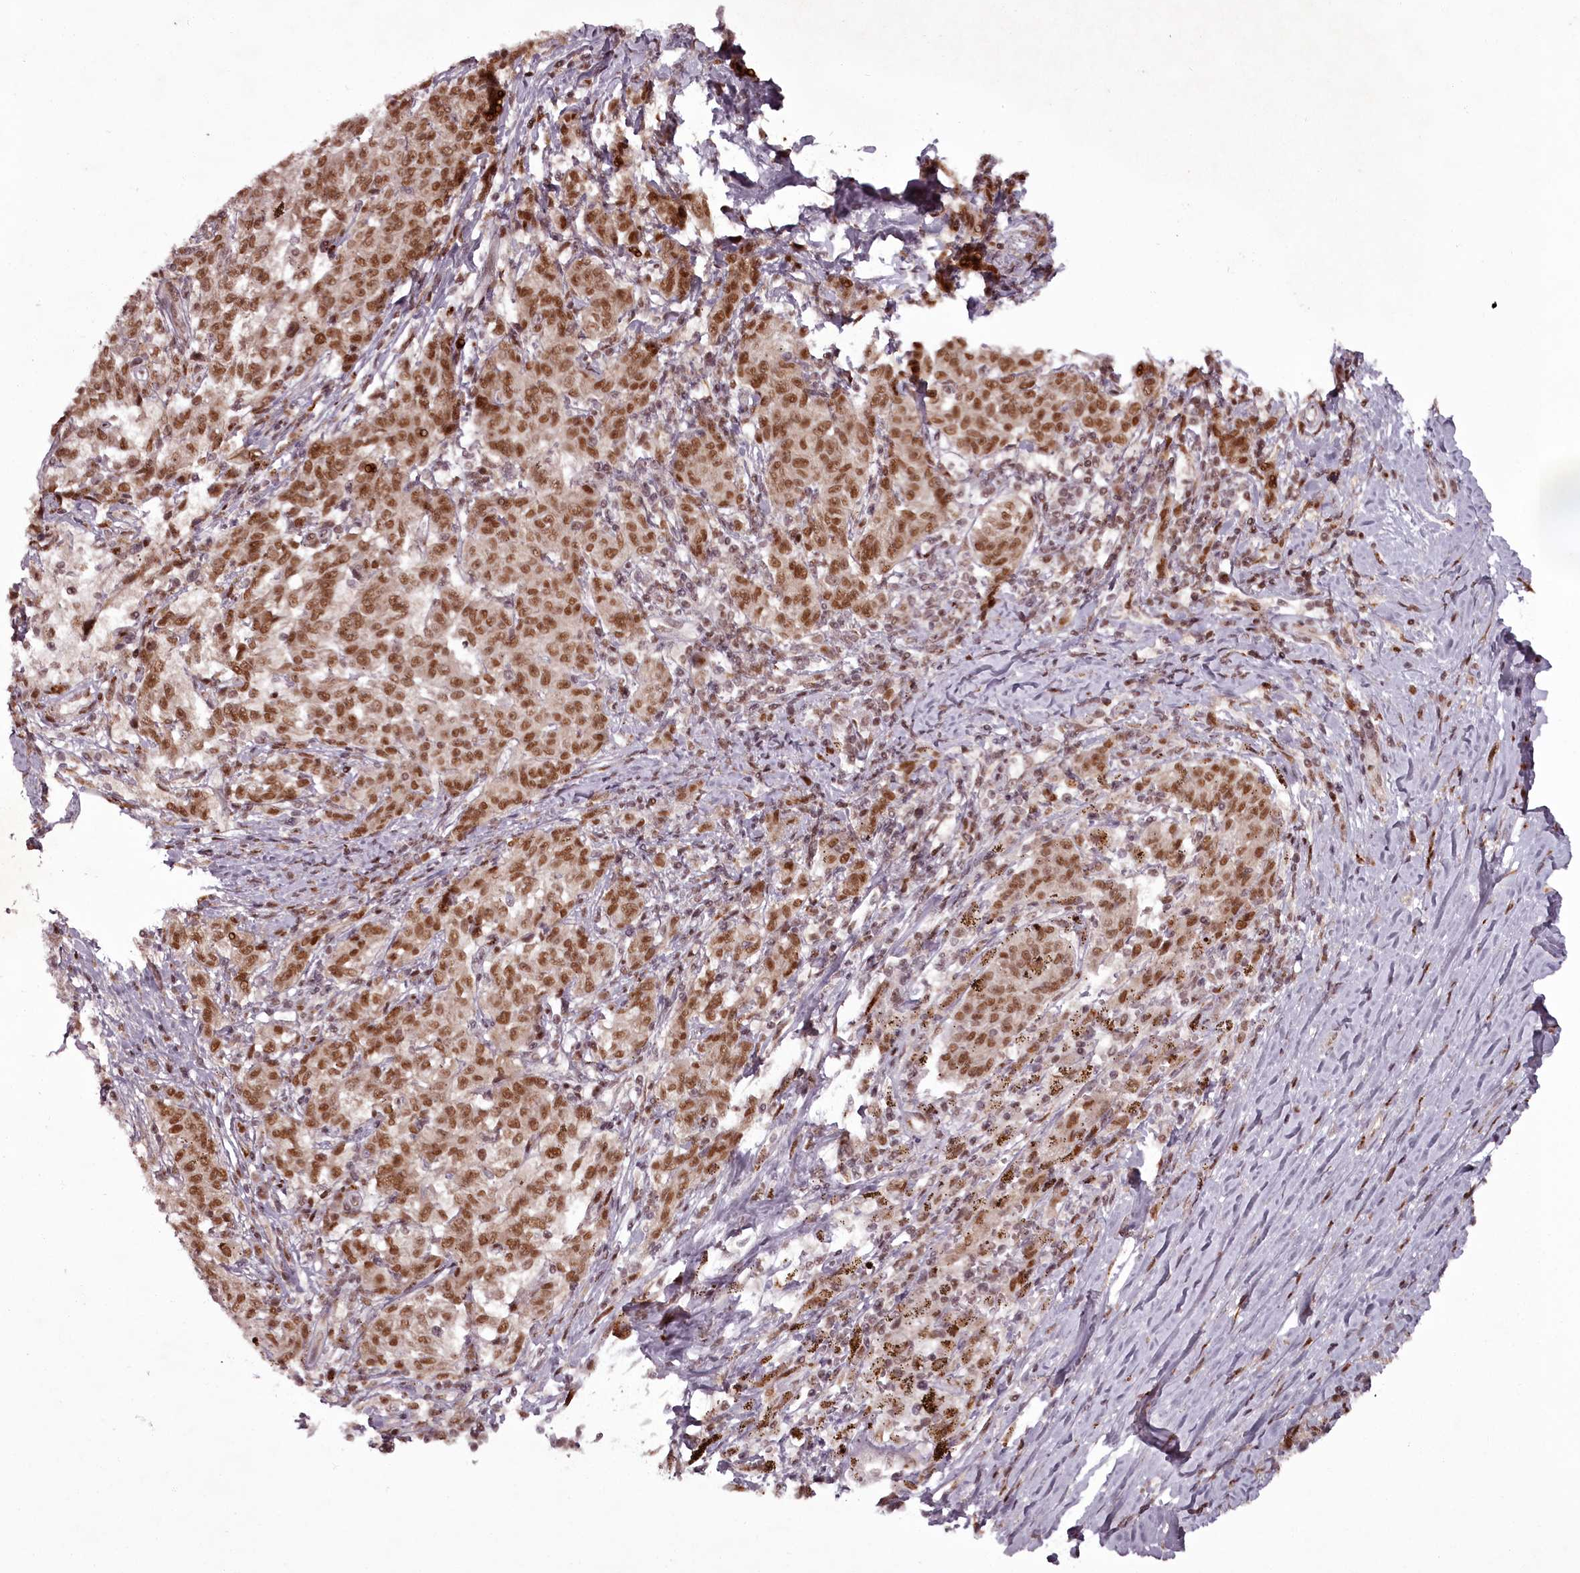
{"staining": {"intensity": "moderate", "quantity": ">75%", "location": "nuclear"}, "tissue": "melanoma", "cell_type": "Tumor cells", "image_type": "cancer", "snomed": [{"axis": "morphology", "description": "Malignant melanoma, NOS"}, {"axis": "topography", "description": "Skin"}], "caption": "A brown stain shows moderate nuclear expression of a protein in human melanoma tumor cells. (DAB IHC with brightfield microscopy, high magnification).", "gene": "CEP83", "patient": {"sex": "female", "age": 72}}